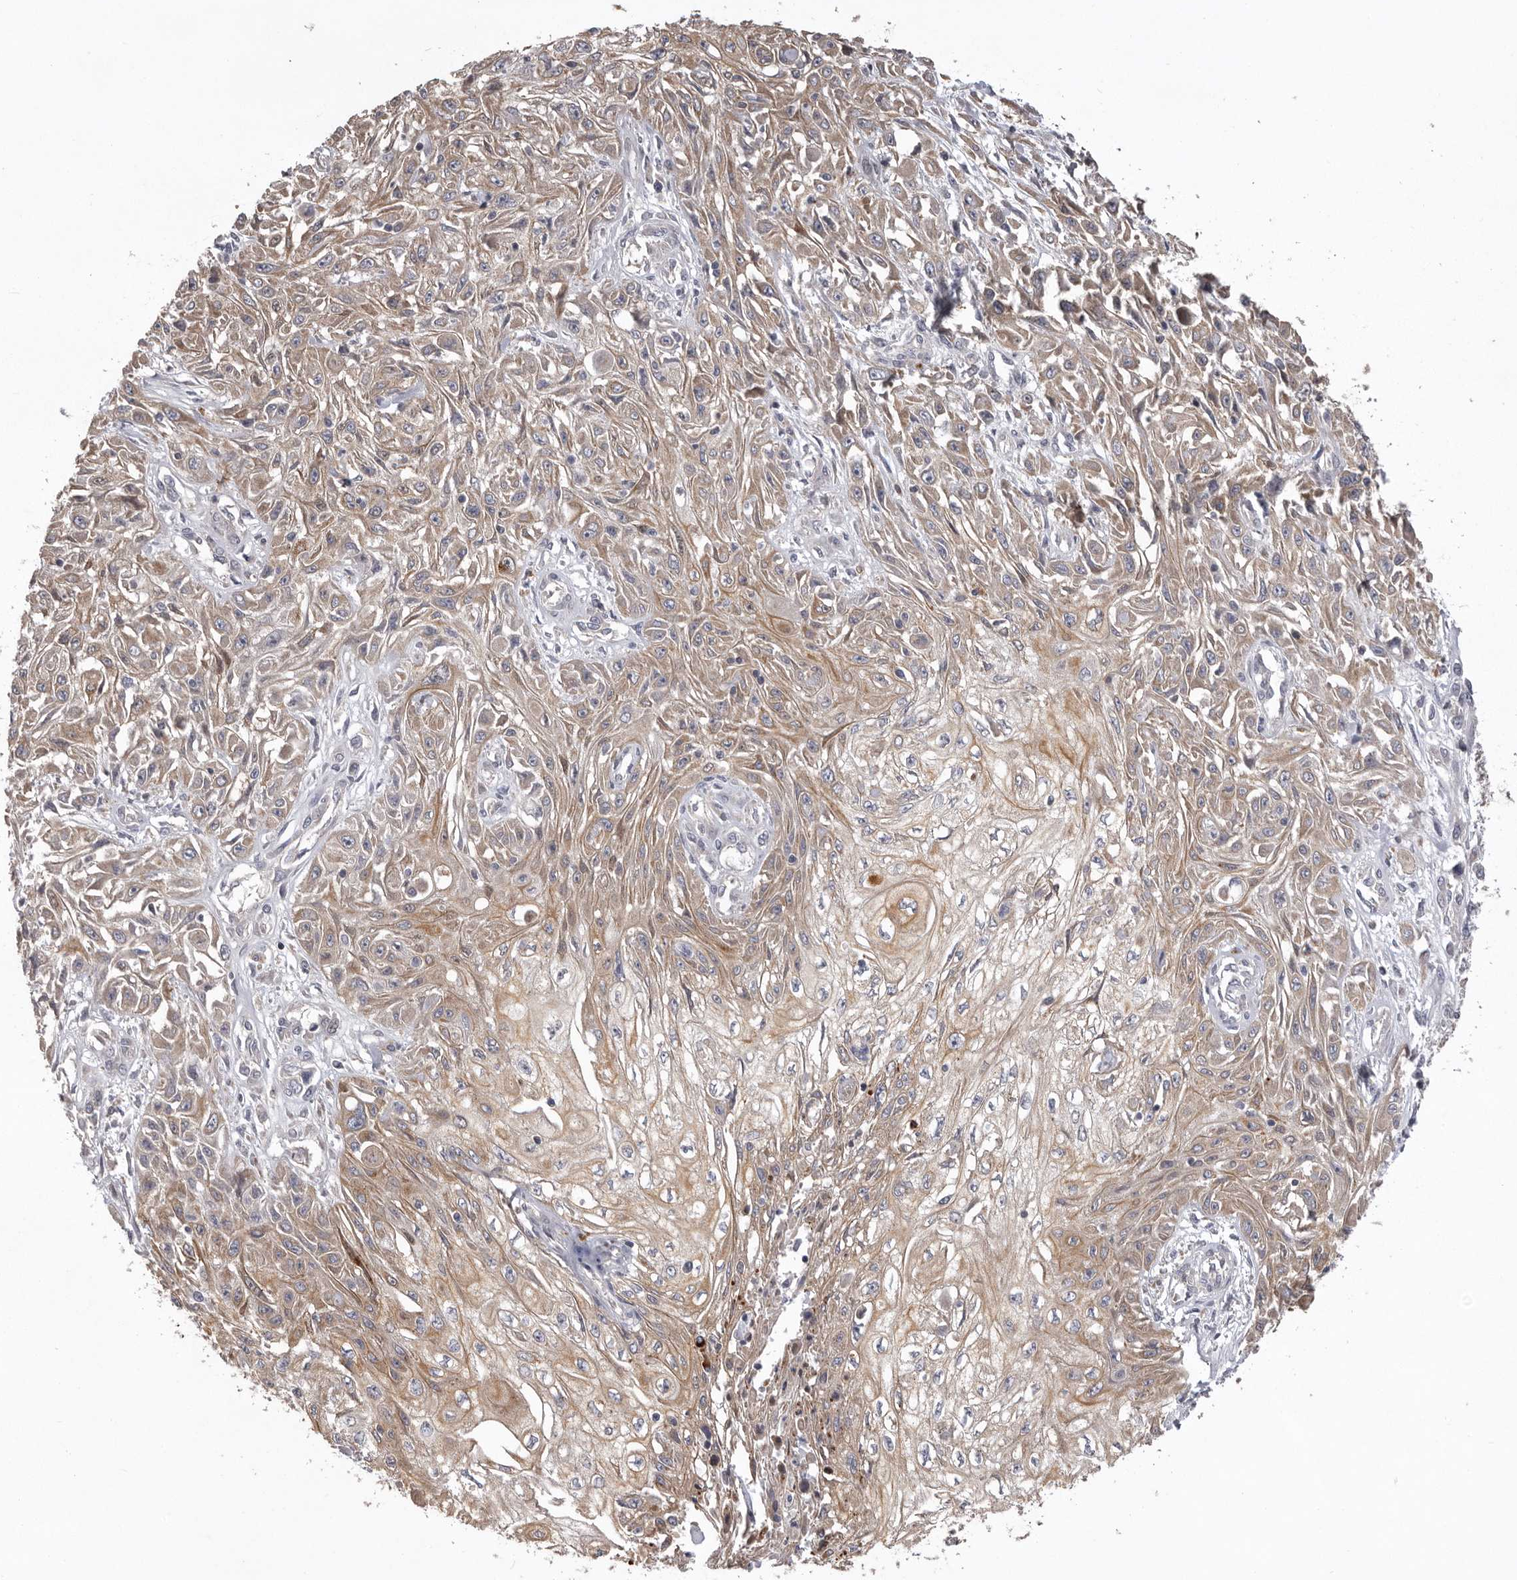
{"staining": {"intensity": "moderate", "quantity": ">75%", "location": "cytoplasmic/membranous"}, "tissue": "skin cancer", "cell_type": "Tumor cells", "image_type": "cancer", "snomed": [{"axis": "morphology", "description": "Squamous cell carcinoma, NOS"}, {"axis": "morphology", "description": "Squamous cell carcinoma, metastatic, NOS"}, {"axis": "topography", "description": "Skin"}, {"axis": "topography", "description": "Lymph node"}], "caption": "Tumor cells display medium levels of moderate cytoplasmic/membranous staining in approximately >75% of cells in metastatic squamous cell carcinoma (skin).", "gene": "WDR47", "patient": {"sex": "male", "age": 75}}